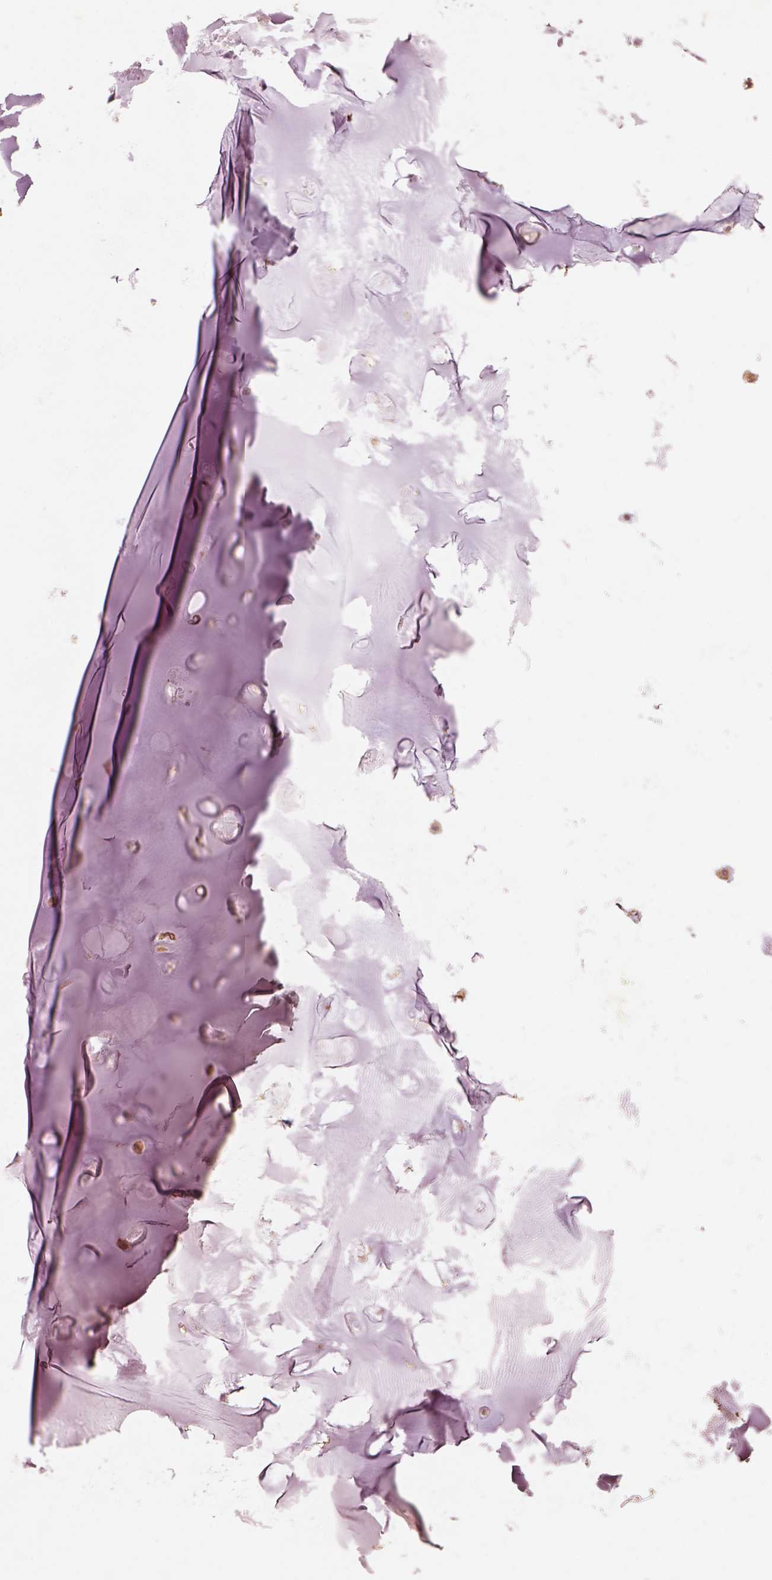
{"staining": {"intensity": "weak", "quantity": ">75%", "location": "cytoplasmic/membranous"}, "tissue": "soft tissue", "cell_type": "Chondrocytes", "image_type": "normal", "snomed": [{"axis": "morphology", "description": "Normal tissue, NOS"}, {"axis": "topography", "description": "Cartilage tissue"}], "caption": "Immunohistochemical staining of normal soft tissue displays >75% levels of weak cytoplasmic/membranous protein positivity in approximately >75% of chondrocytes.", "gene": "FSCN1", "patient": {"sex": "male", "age": 62}}